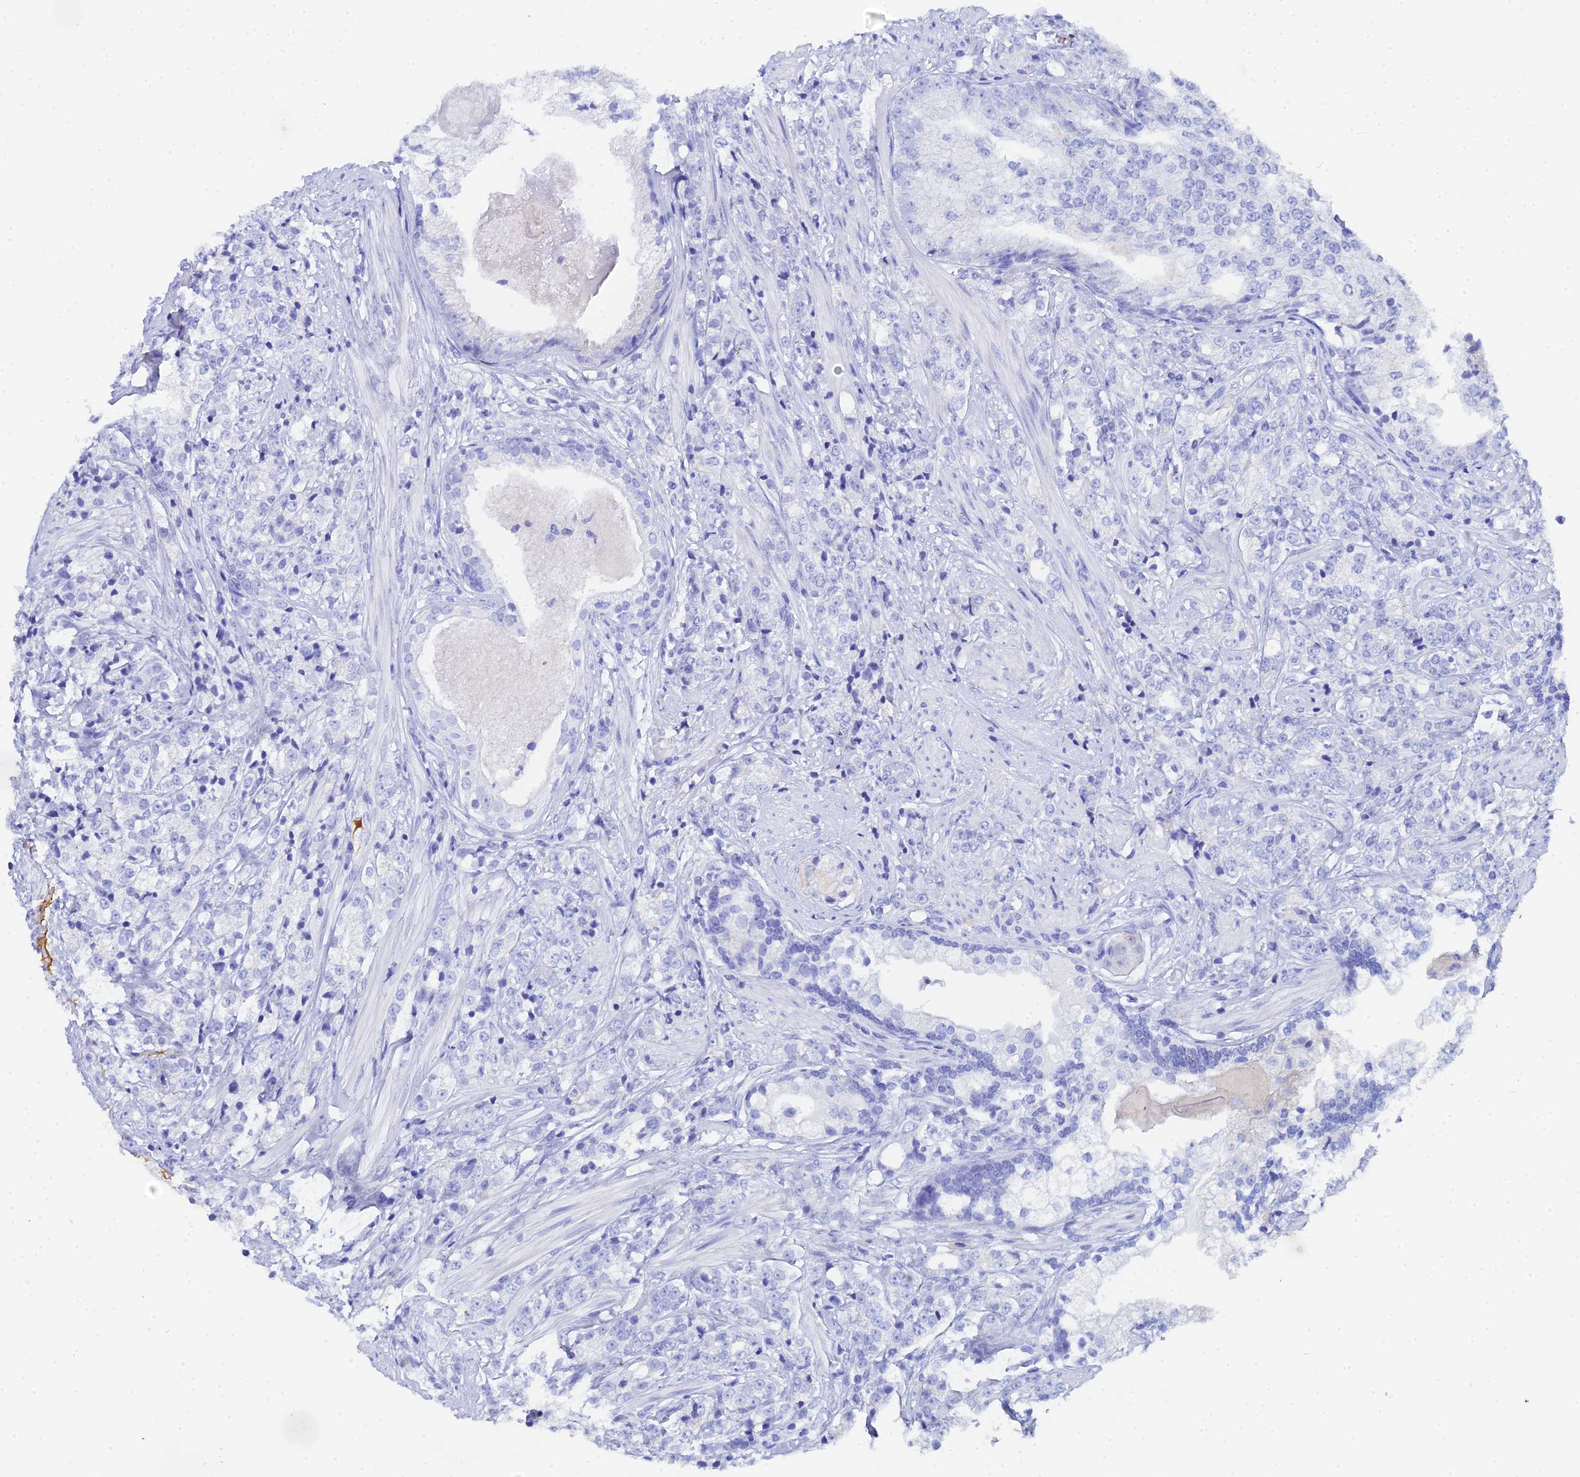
{"staining": {"intensity": "negative", "quantity": "none", "location": "none"}, "tissue": "prostate cancer", "cell_type": "Tumor cells", "image_type": "cancer", "snomed": [{"axis": "morphology", "description": "Adenocarcinoma, High grade"}, {"axis": "topography", "description": "Prostate"}], "caption": "DAB immunohistochemical staining of prostate cancer reveals no significant positivity in tumor cells.", "gene": "CELA3A", "patient": {"sex": "male", "age": 69}}